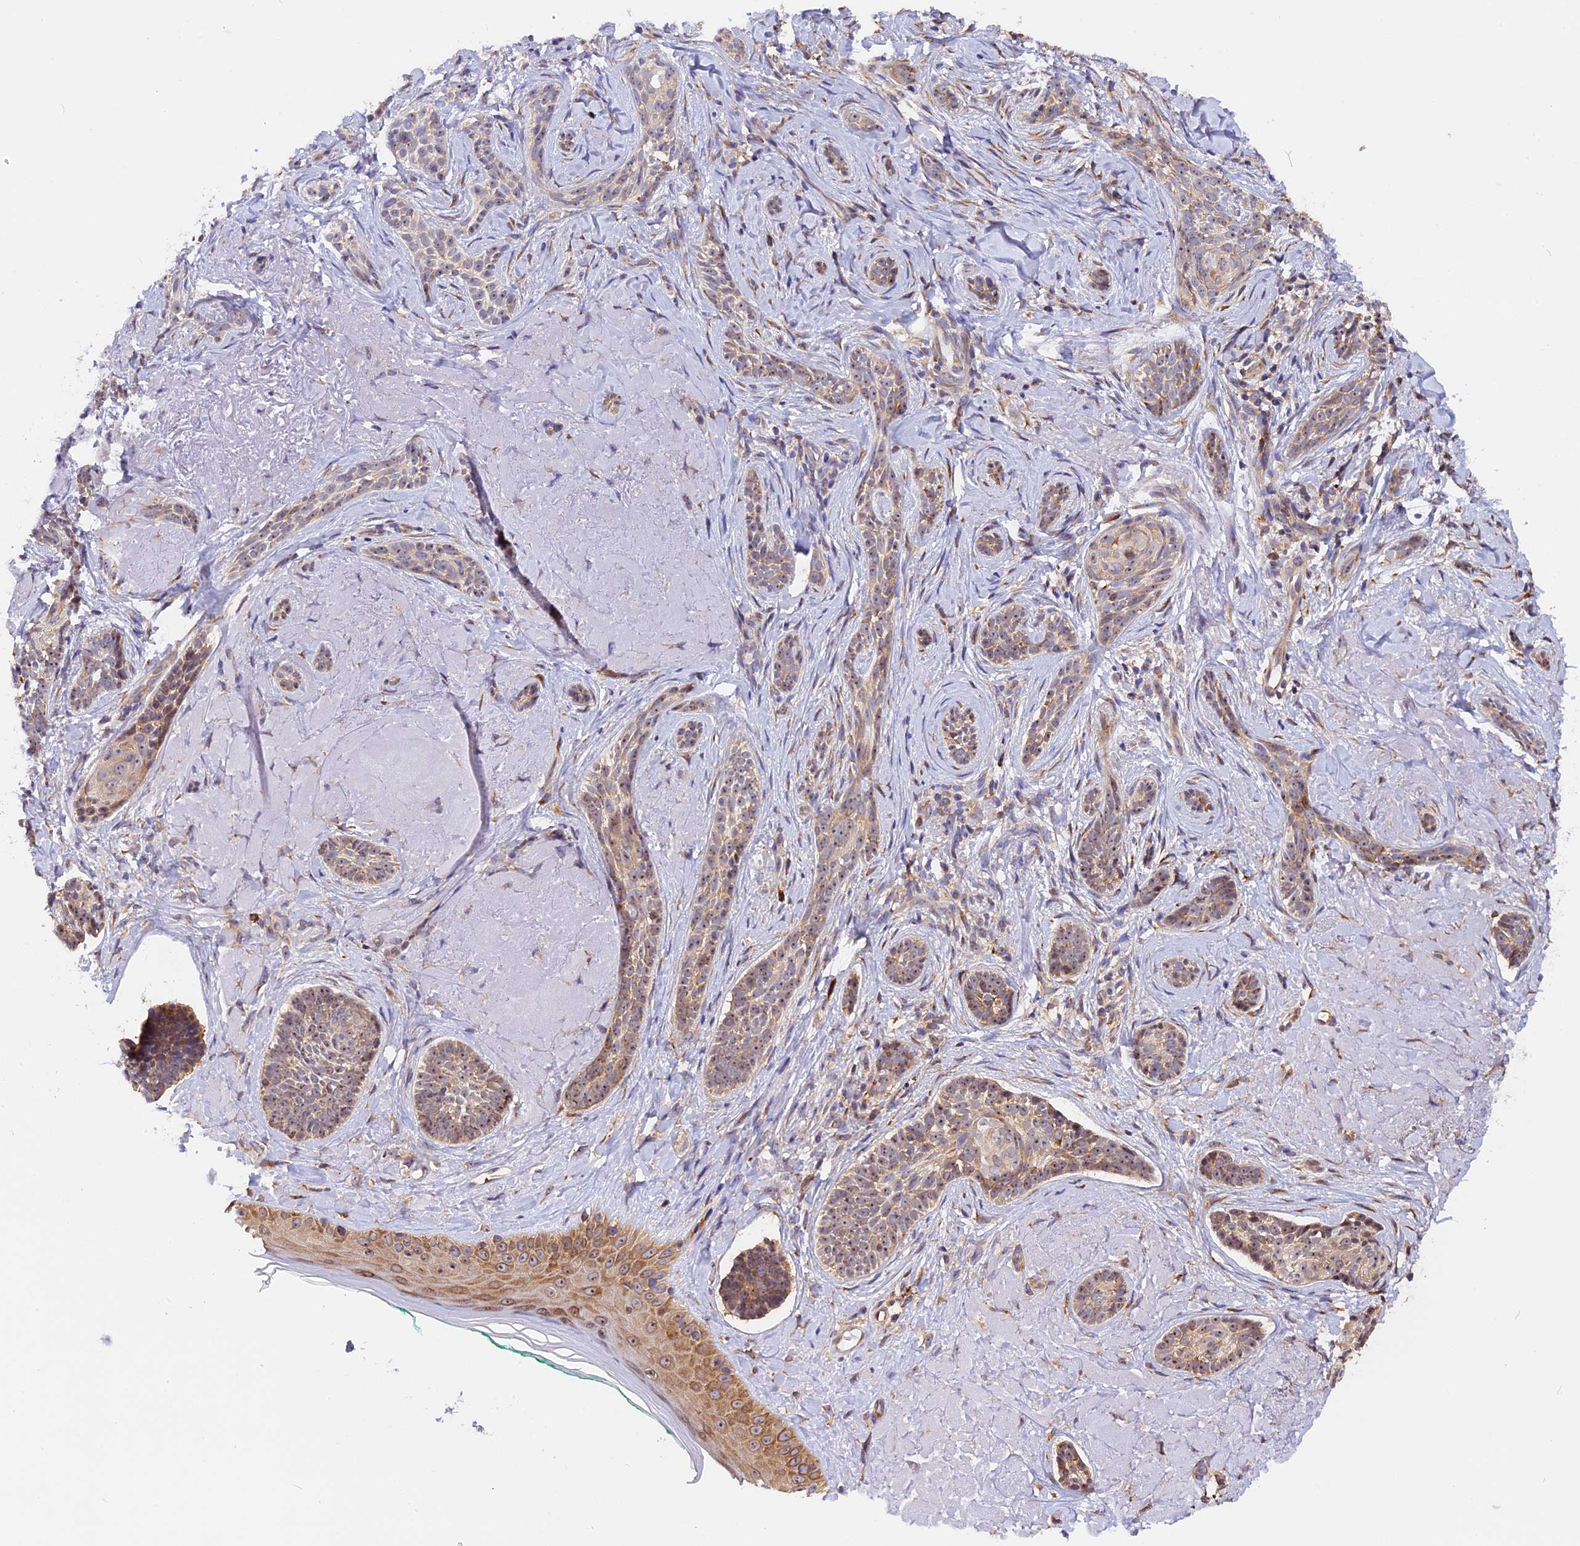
{"staining": {"intensity": "moderate", "quantity": "25%-75%", "location": "cytoplasmic/membranous,nuclear"}, "tissue": "skin cancer", "cell_type": "Tumor cells", "image_type": "cancer", "snomed": [{"axis": "morphology", "description": "Basal cell carcinoma"}, {"axis": "topography", "description": "Skin"}], "caption": "This micrograph exhibits immunohistochemistry (IHC) staining of human skin basal cell carcinoma, with medium moderate cytoplasmic/membranous and nuclear staining in approximately 25%-75% of tumor cells.", "gene": "GNPTAB", "patient": {"sex": "male", "age": 71}}